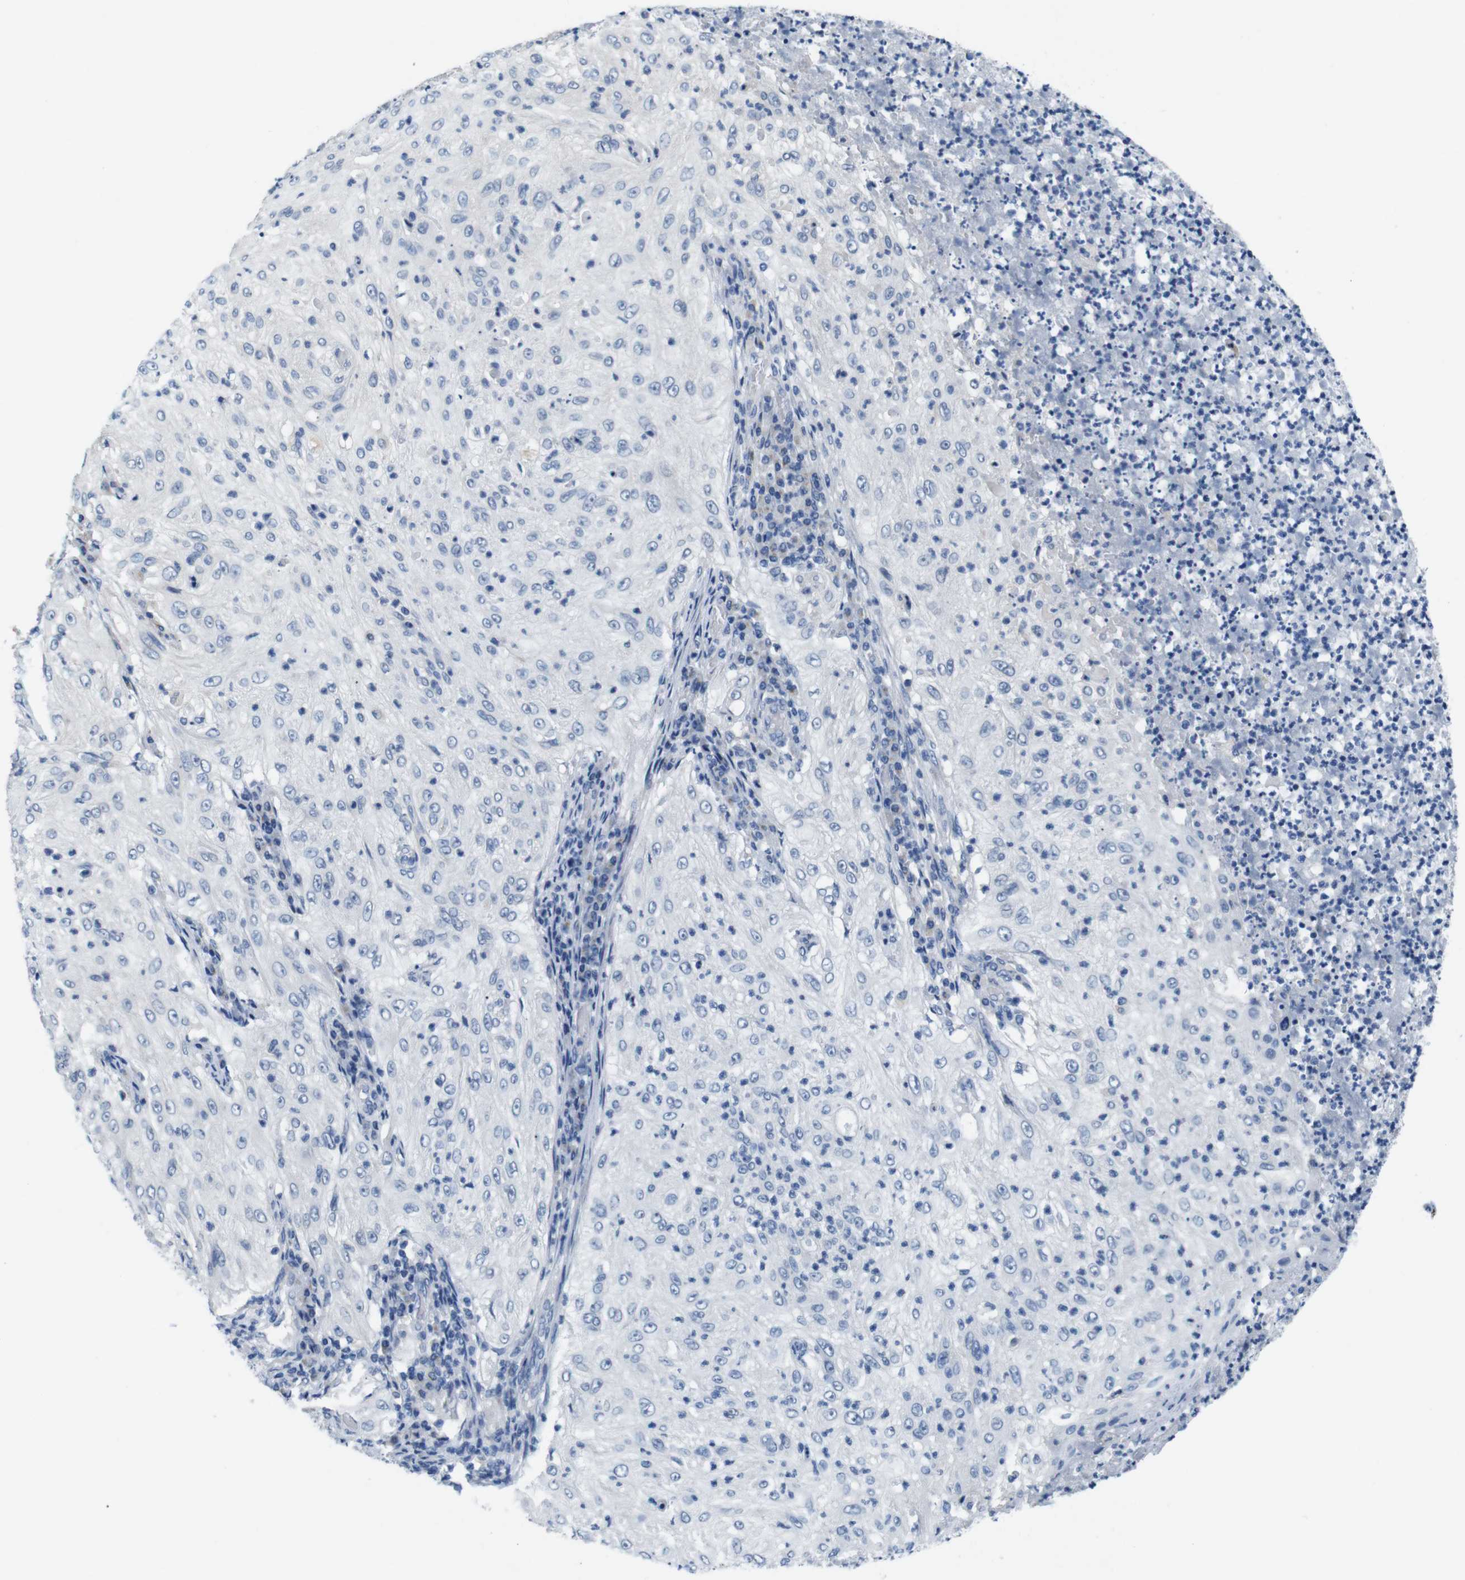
{"staining": {"intensity": "negative", "quantity": "none", "location": "none"}, "tissue": "lung cancer", "cell_type": "Tumor cells", "image_type": "cancer", "snomed": [{"axis": "morphology", "description": "Inflammation, NOS"}, {"axis": "morphology", "description": "Squamous cell carcinoma, NOS"}, {"axis": "topography", "description": "Lymph node"}, {"axis": "topography", "description": "Soft tissue"}, {"axis": "topography", "description": "Lung"}], "caption": "The immunohistochemistry (IHC) histopathology image has no significant staining in tumor cells of lung cancer (squamous cell carcinoma) tissue.", "gene": "GOLGA2", "patient": {"sex": "male", "age": 66}}